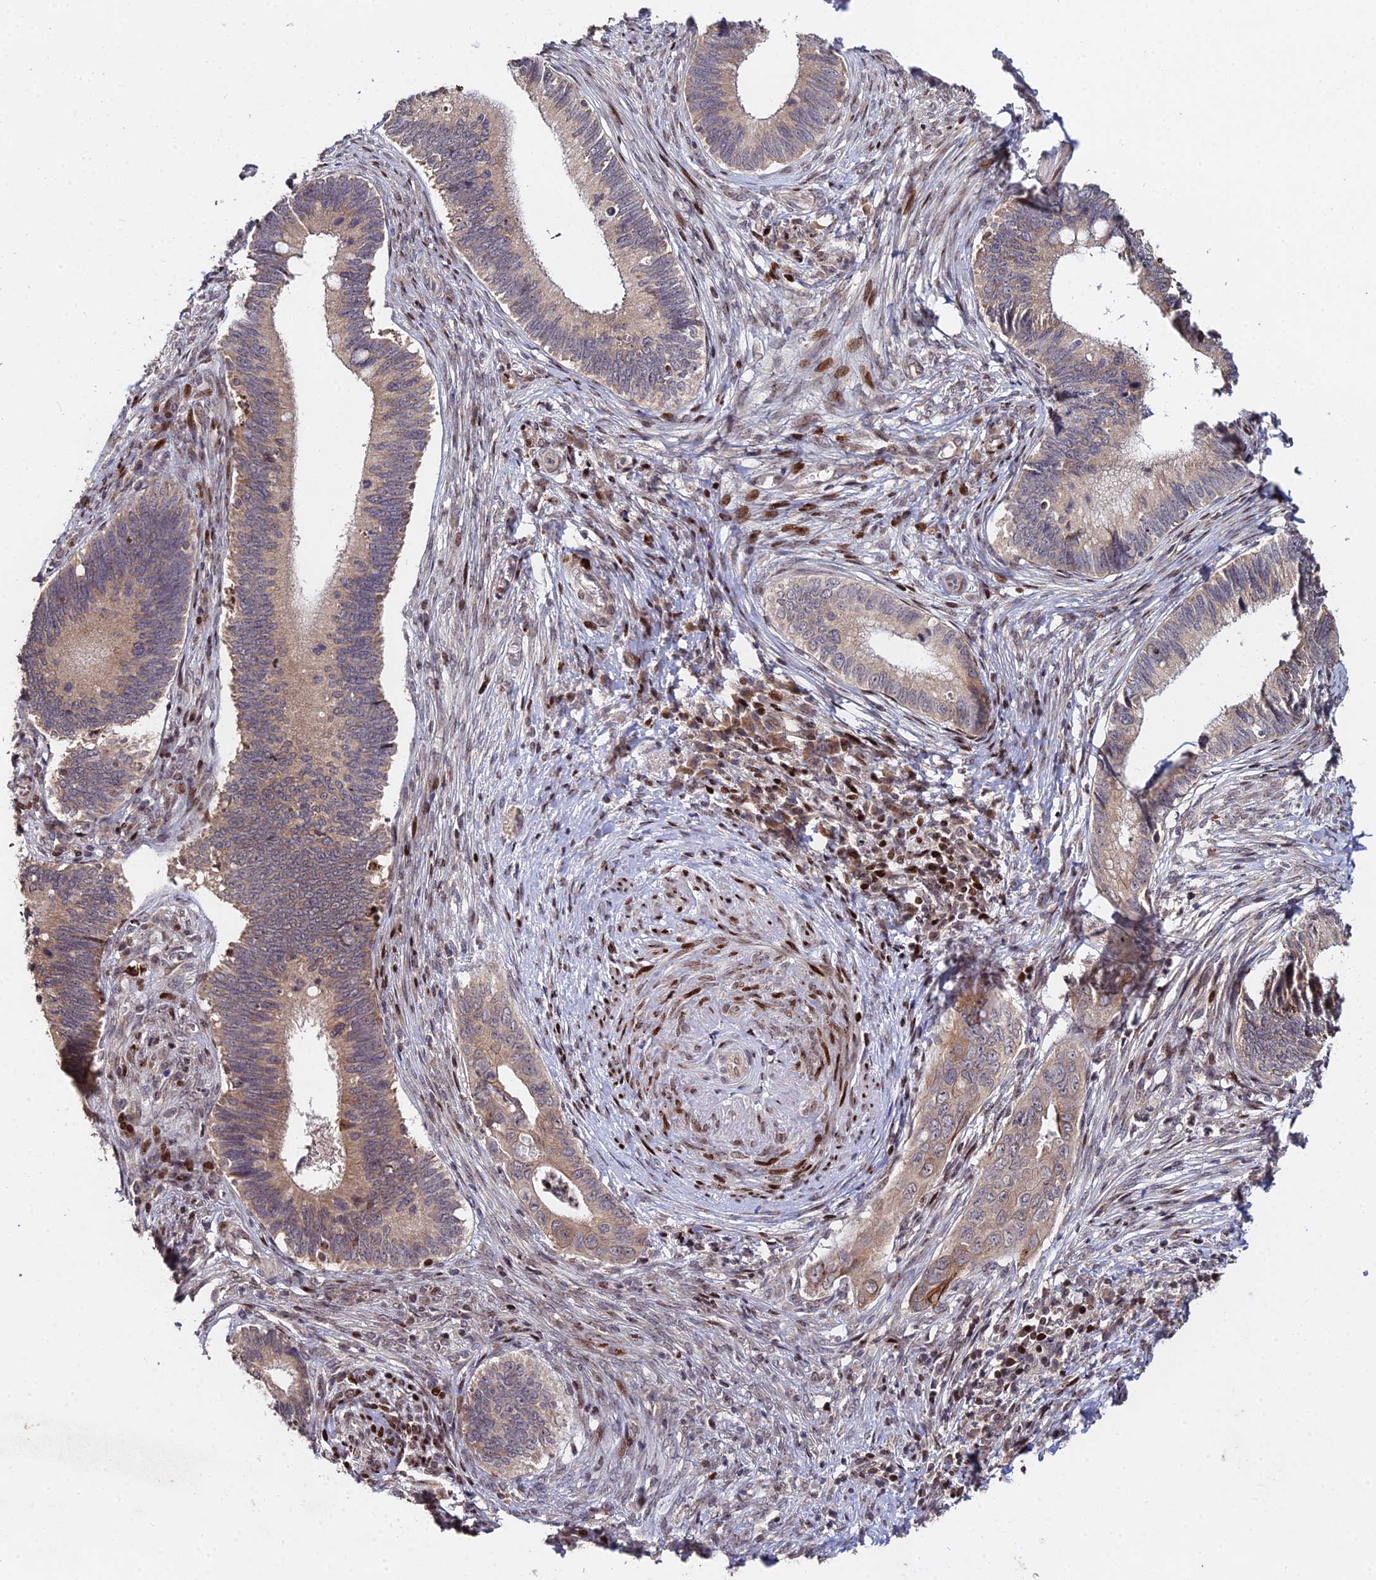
{"staining": {"intensity": "moderate", "quantity": ">75%", "location": "cytoplasmic/membranous"}, "tissue": "cervical cancer", "cell_type": "Tumor cells", "image_type": "cancer", "snomed": [{"axis": "morphology", "description": "Adenocarcinoma, NOS"}, {"axis": "topography", "description": "Cervix"}], "caption": "Immunohistochemical staining of adenocarcinoma (cervical) shows medium levels of moderate cytoplasmic/membranous expression in about >75% of tumor cells.", "gene": "RBMS2", "patient": {"sex": "female", "age": 42}}